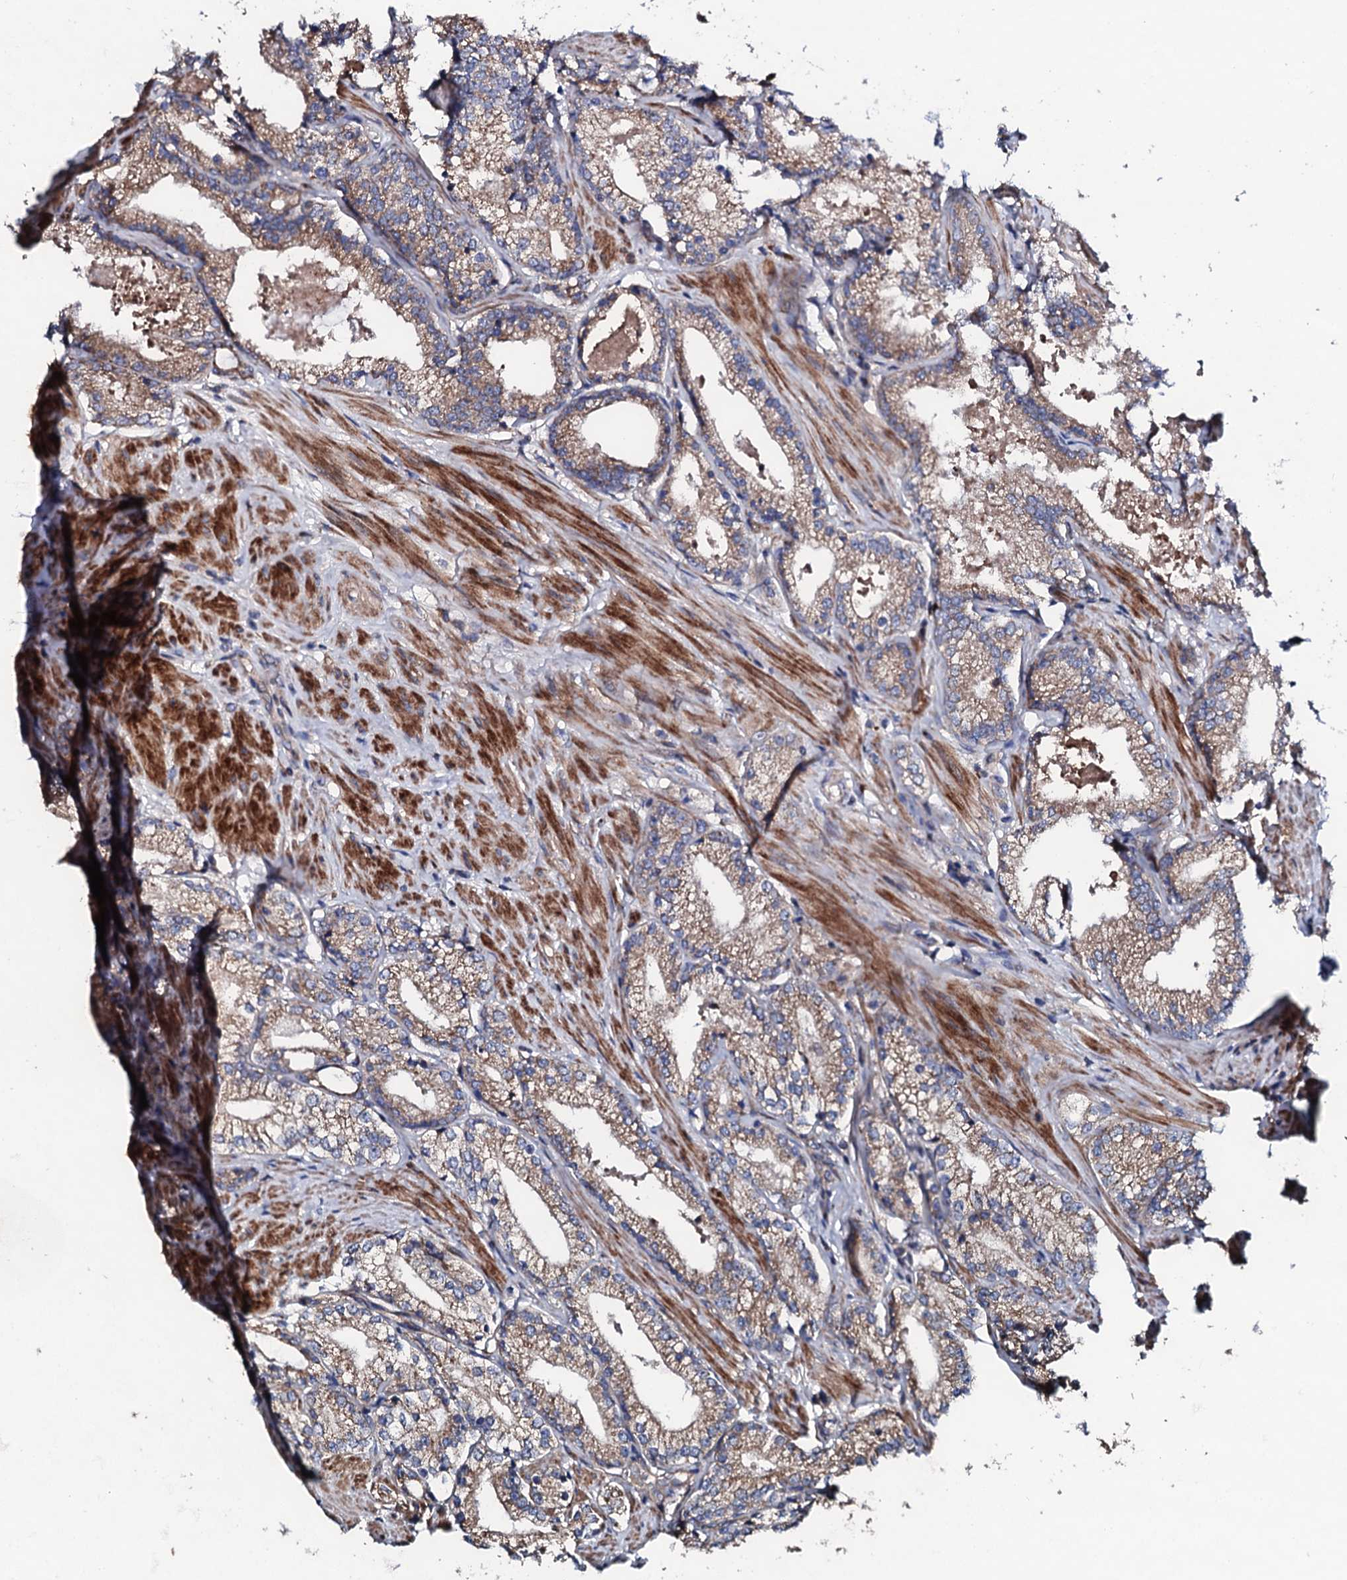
{"staining": {"intensity": "moderate", "quantity": ">75%", "location": "cytoplasmic/membranous"}, "tissue": "prostate cancer", "cell_type": "Tumor cells", "image_type": "cancer", "snomed": [{"axis": "morphology", "description": "Adenocarcinoma, High grade"}, {"axis": "topography", "description": "Prostate"}], "caption": "Approximately >75% of tumor cells in prostate adenocarcinoma (high-grade) demonstrate moderate cytoplasmic/membranous protein expression as visualized by brown immunohistochemical staining.", "gene": "LIPT2", "patient": {"sex": "male", "age": 66}}